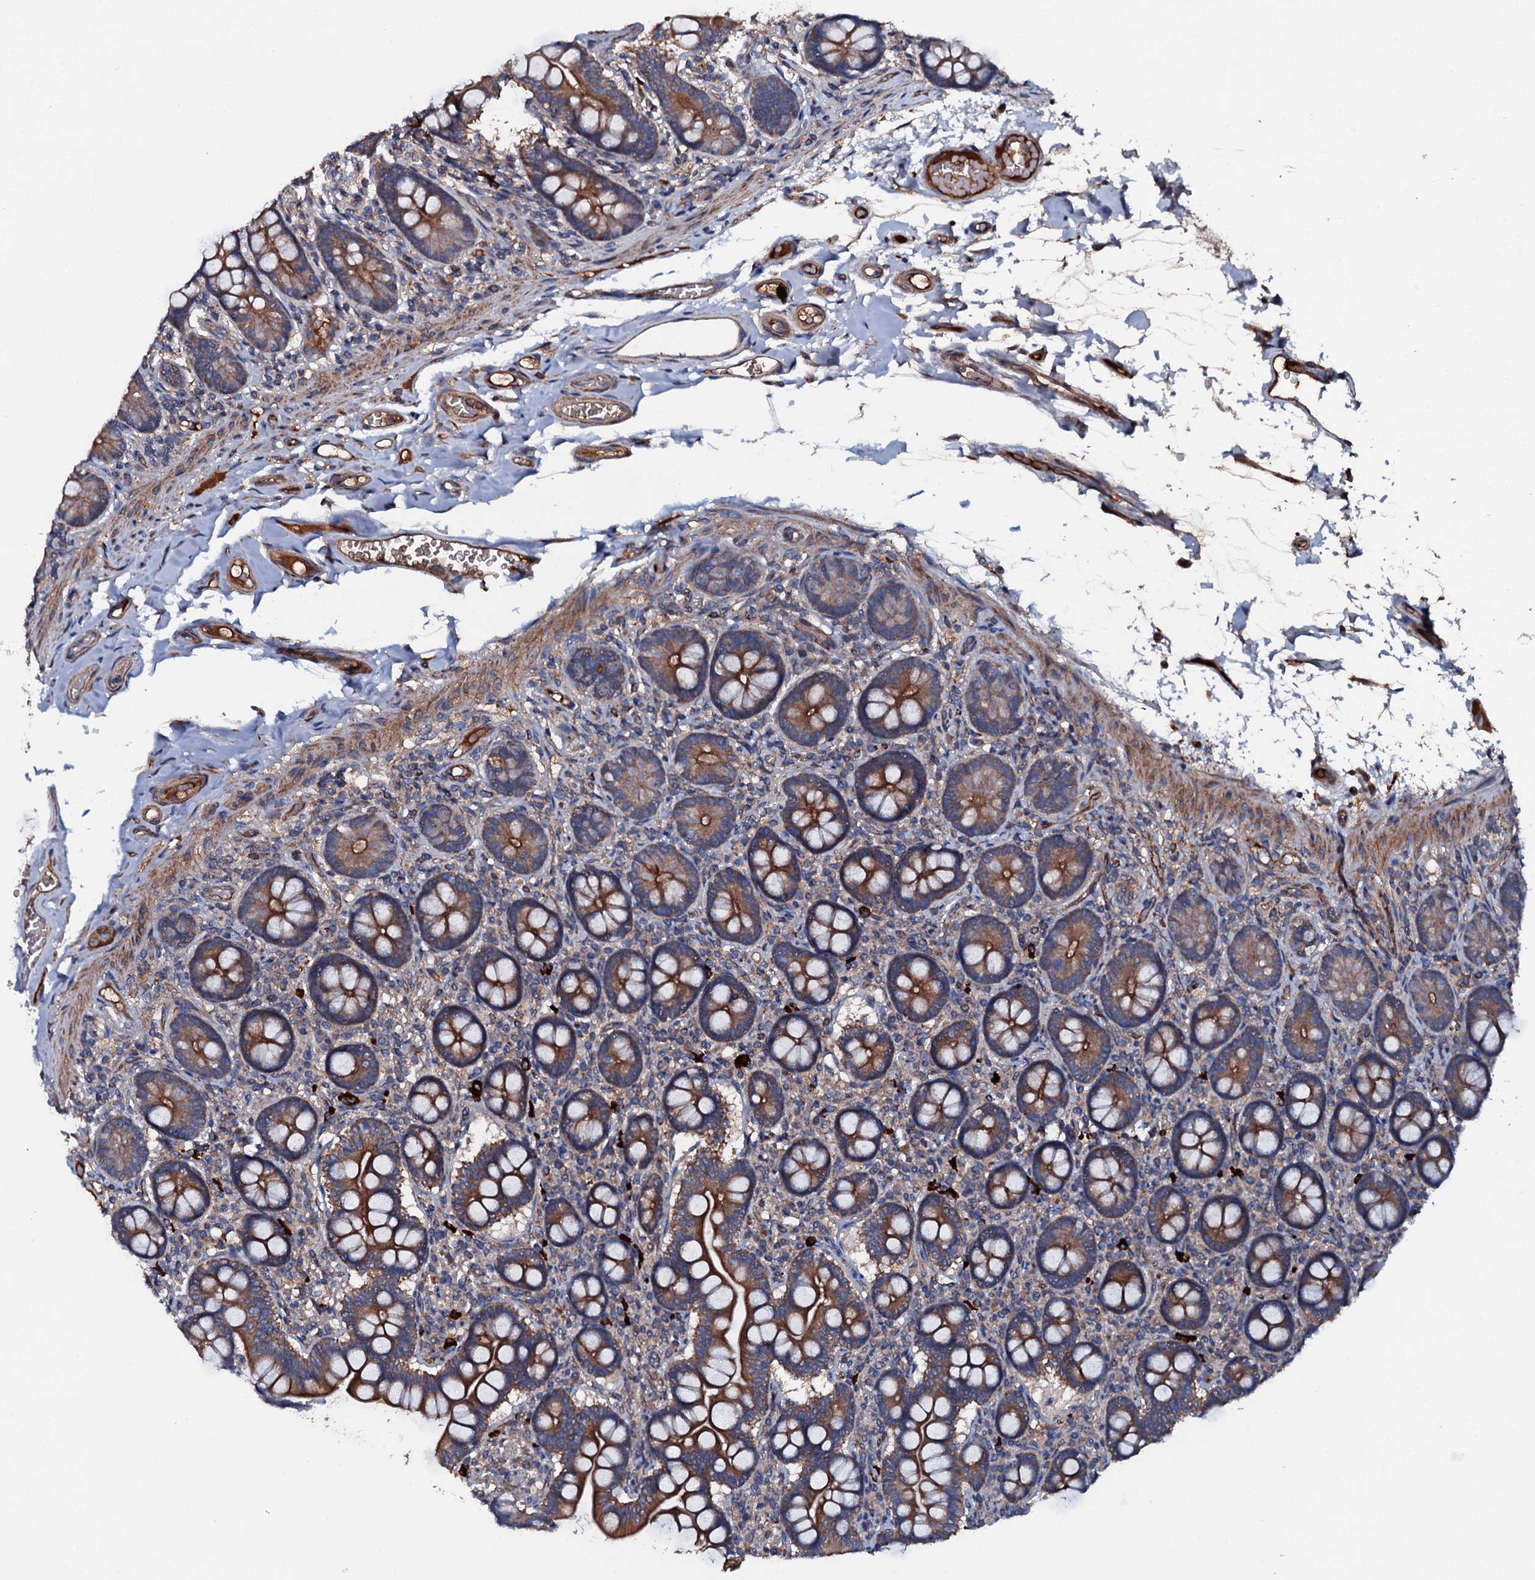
{"staining": {"intensity": "strong", "quantity": ">75%", "location": "cytoplasmic/membranous"}, "tissue": "small intestine", "cell_type": "Glandular cells", "image_type": "normal", "snomed": [{"axis": "morphology", "description": "Normal tissue, NOS"}, {"axis": "topography", "description": "Small intestine"}], "caption": "Immunohistochemical staining of unremarkable small intestine demonstrates >75% levels of strong cytoplasmic/membranous protein staining in about >75% of glandular cells.", "gene": "NEK1", "patient": {"sex": "female", "age": 64}}